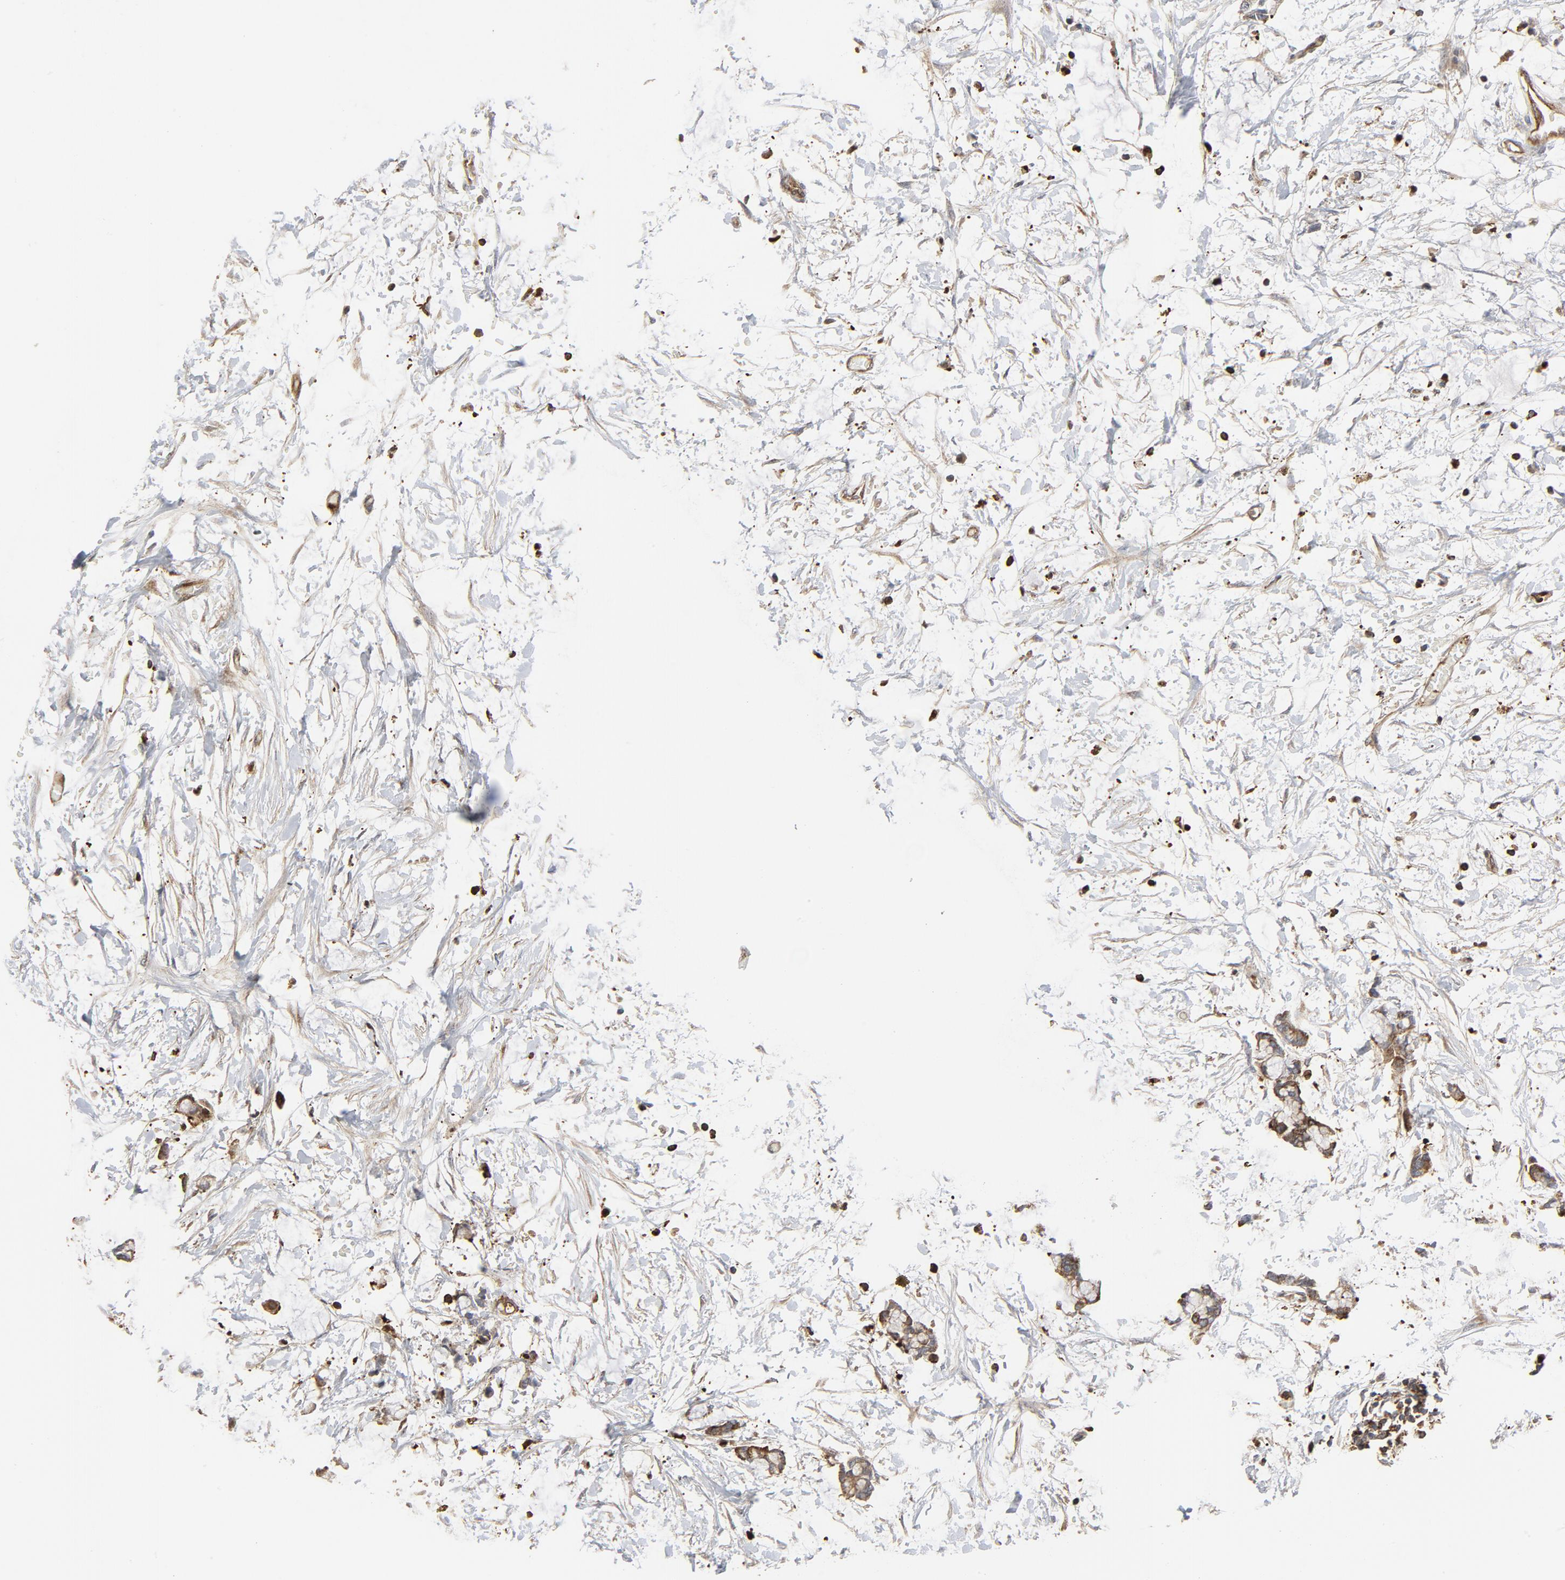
{"staining": {"intensity": "moderate", "quantity": ">75%", "location": "cytoplasmic/membranous"}, "tissue": "colorectal cancer", "cell_type": "Tumor cells", "image_type": "cancer", "snomed": [{"axis": "morphology", "description": "Normal tissue, NOS"}, {"axis": "morphology", "description": "Adenocarcinoma, NOS"}, {"axis": "topography", "description": "Colon"}, {"axis": "topography", "description": "Peripheral nerve tissue"}], "caption": "Human adenocarcinoma (colorectal) stained with a protein marker exhibits moderate staining in tumor cells.", "gene": "YES1", "patient": {"sex": "male", "age": 14}}